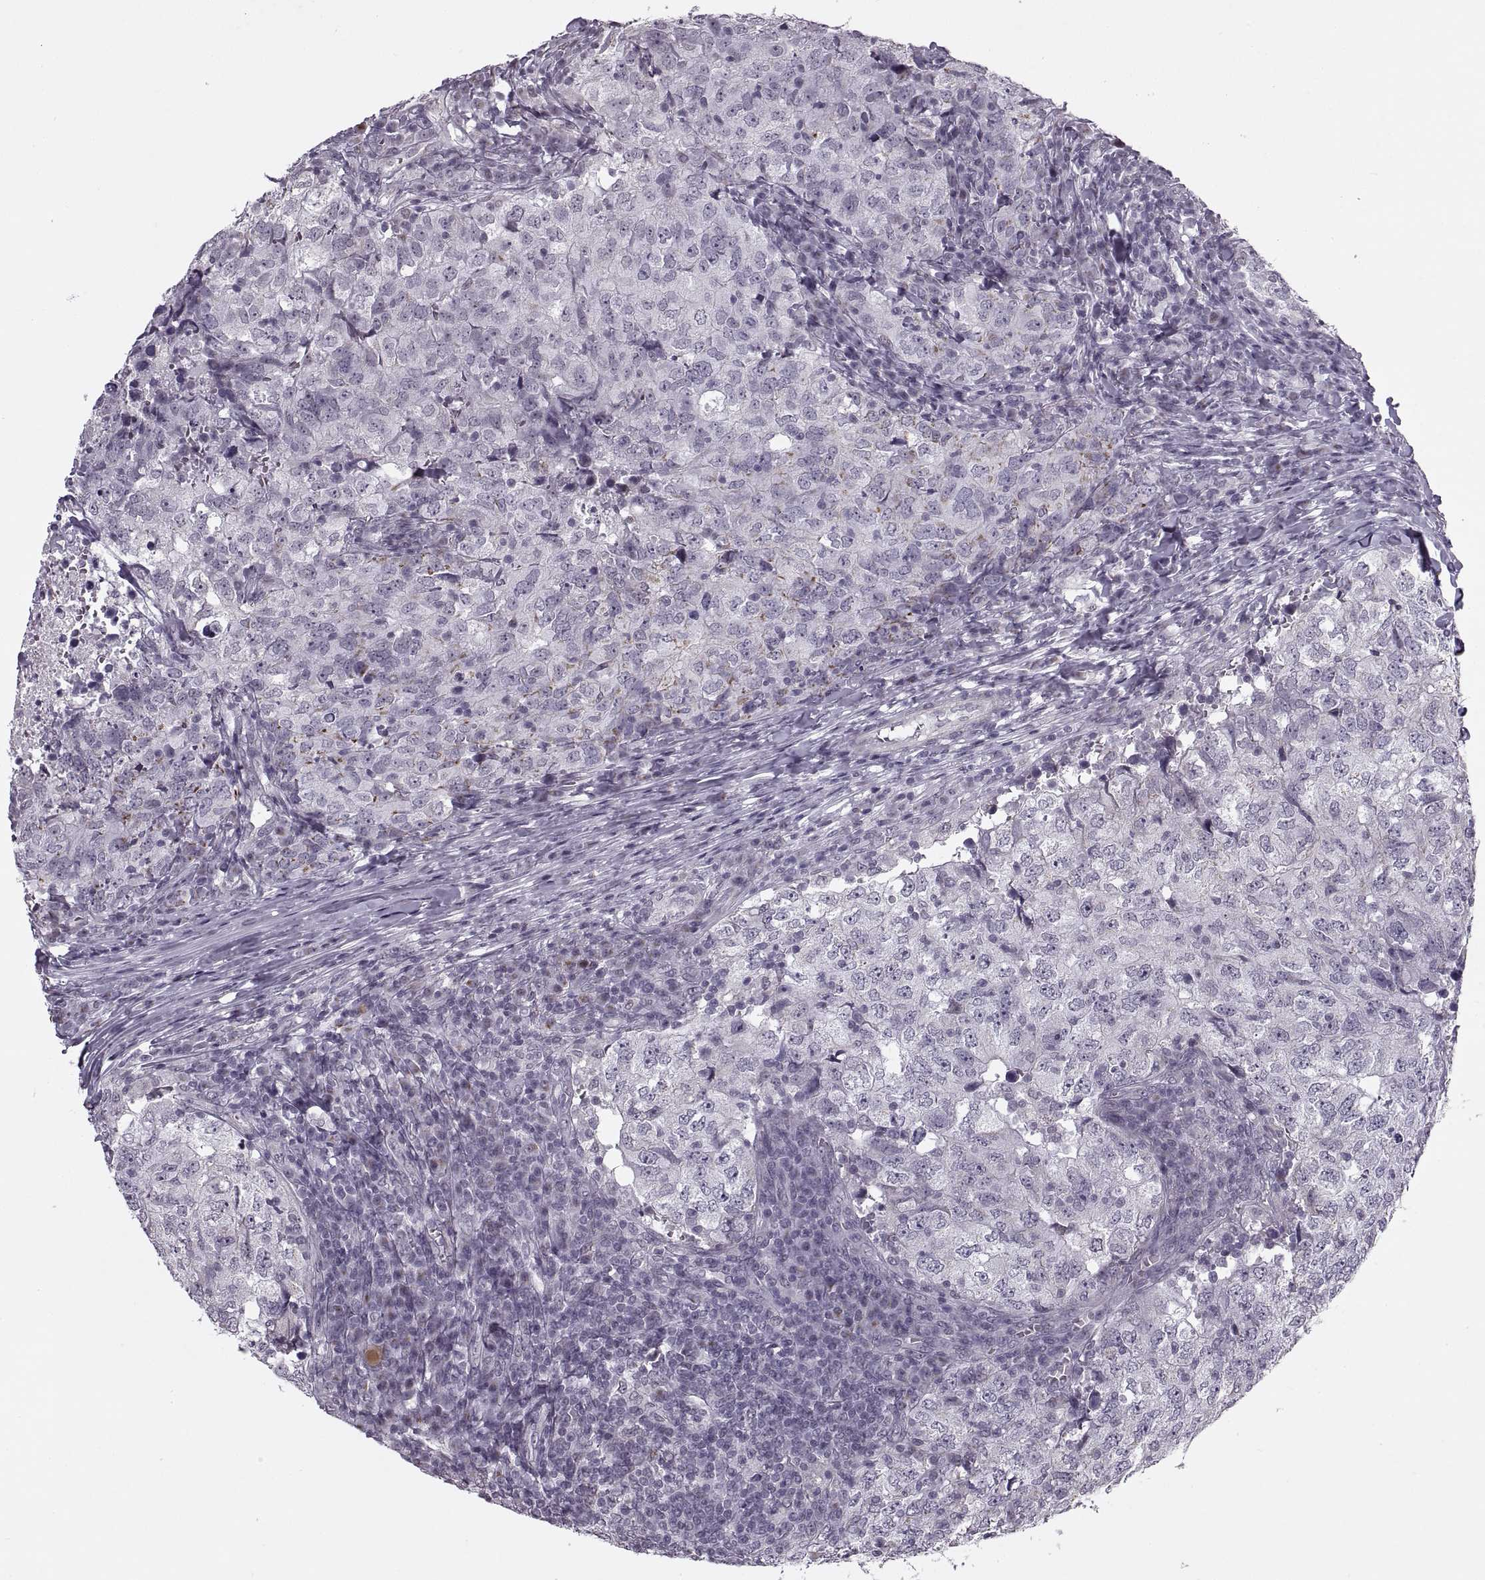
{"staining": {"intensity": "weak", "quantity": "<25%", "location": "cytoplasmic/membranous"}, "tissue": "breast cancer", "cell_type": "Tumor cells", "image_type": "cancer", "snomed": [{"axis": "morphology", "description": "Duct carcinoma"}, {"axis": "topography", "description": "Breast"}], "caption": "This is a histopathology image of immunohistochemistry (IHC) staining of infiltrating ductal carcinoma (breast), which shows no expression in tumor cells.", "gene": "PRSS37", "patient": {"sex": "female", "age": 30}}